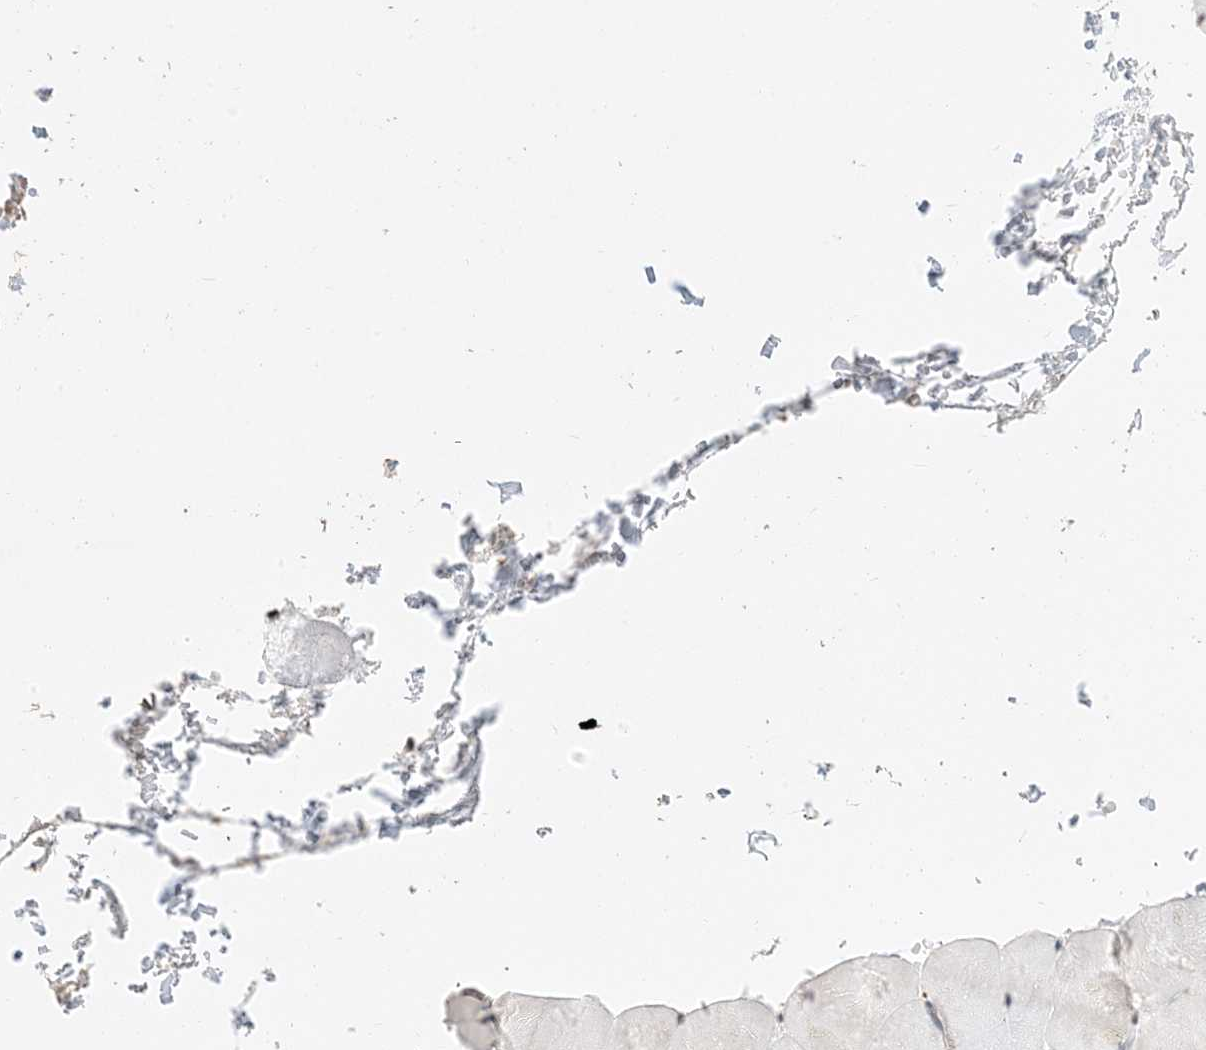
{"staining": {"intensity": "weak", "quantity": "25%-75%", "location": "nuclear"}, "tissue": "skeletal muscle", "cell_type": "Myocytes", "image_type": "normal", "snomed": [{"axis": "morphology", "description": "Normal tissue, NOS"}, {"axis": "topography", "description": "Skeletal muscle"}, {"axis": "topography", "description": "Parathyroid gland"}], "caption": "High-magnification brightfield microscopy of unremarkable skeletal muscle stained with DAB (brown) and counterstained with hematoxylin (blue). myocytes exhibit weak nuclear positivity is appreciated in about25%-75% of cells.", "gene": "SF3A3", "patient": {"sex": "female", "age": 37}}